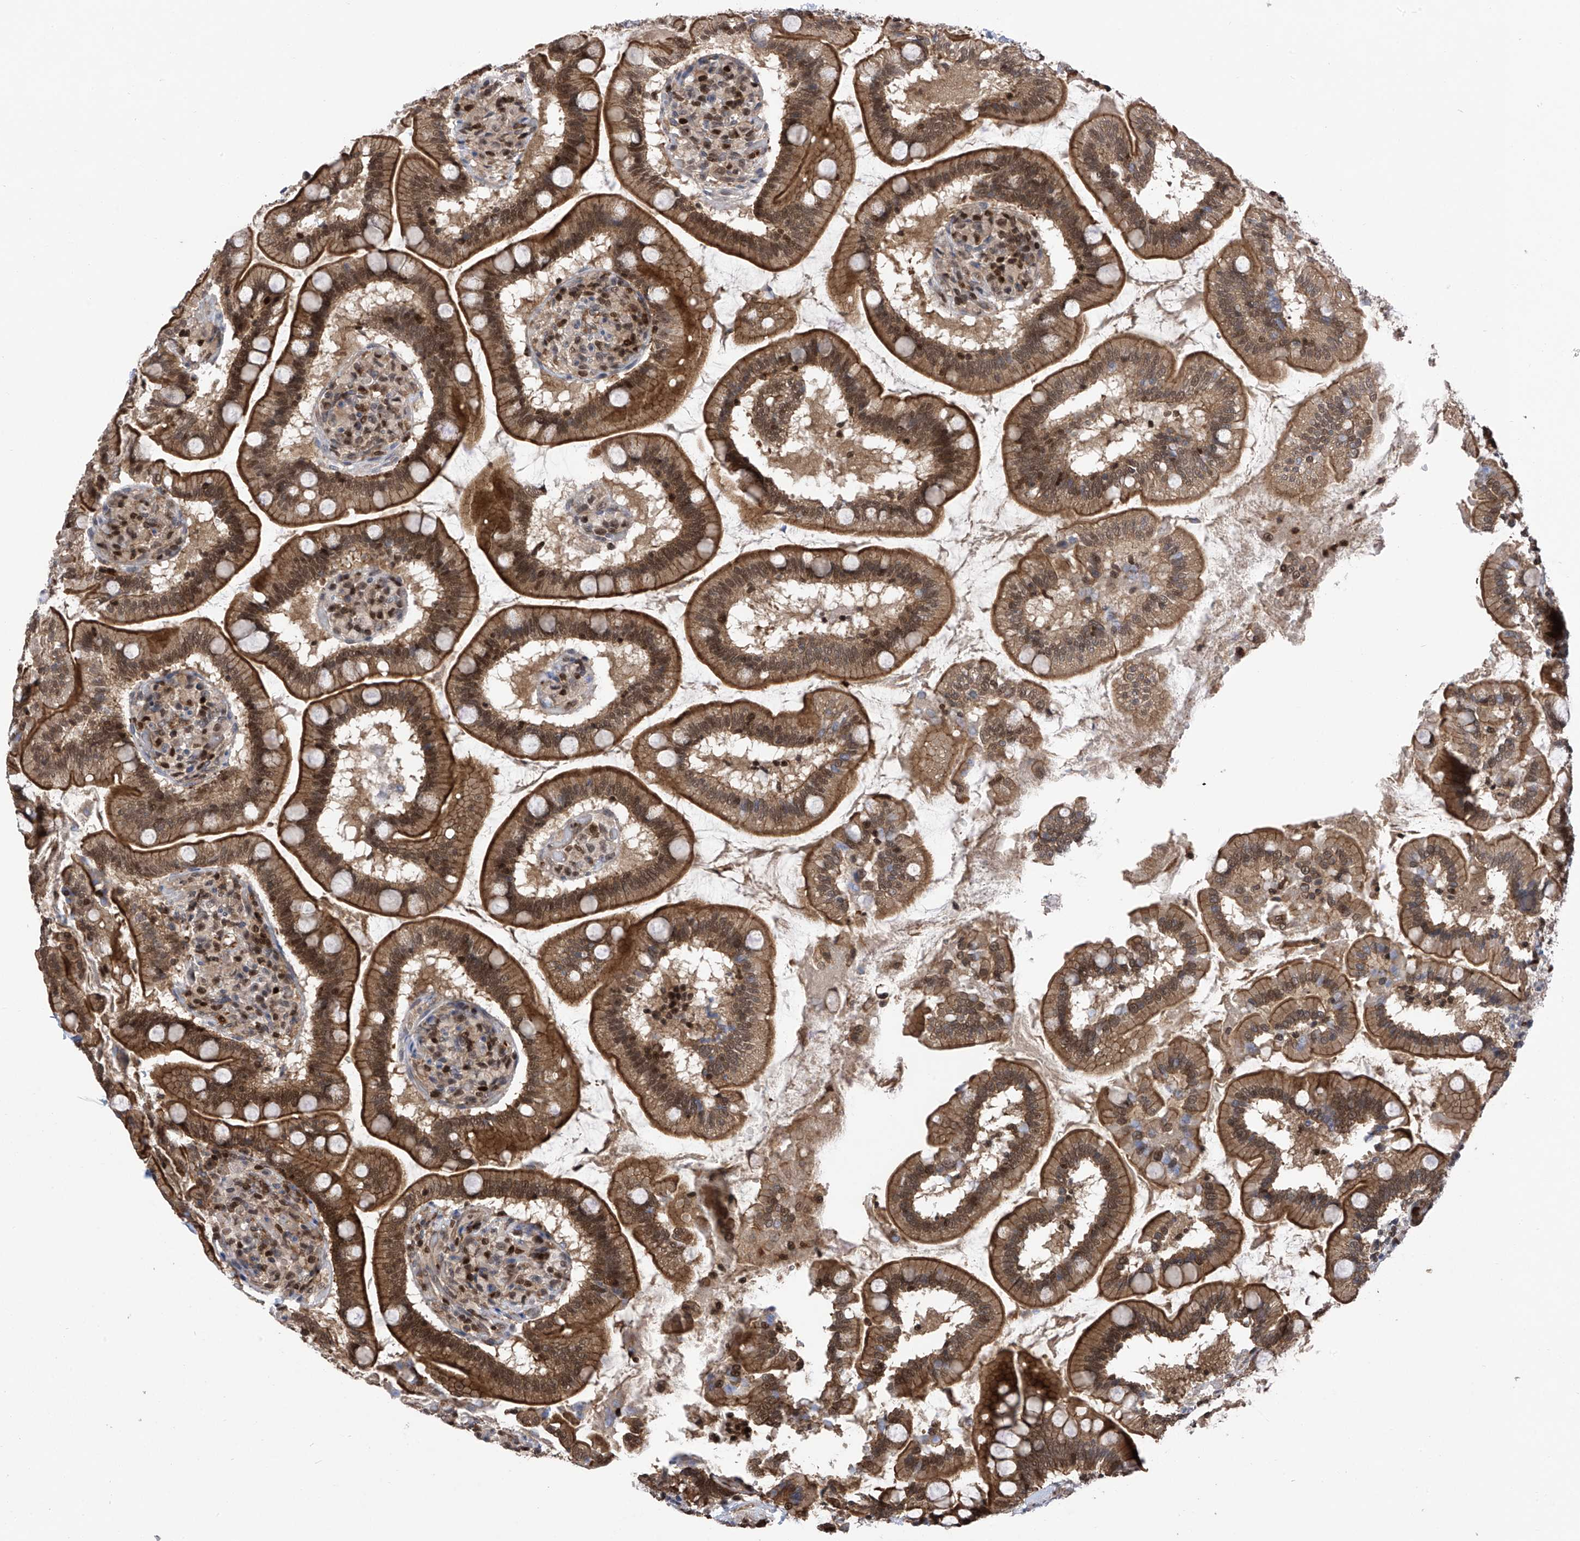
{"staining": {"intensity": "strong", "quantity": ">75%", "location": "cytoplasmic/membranous,nuclear"}, "tissue": "small intestine", "cell_type": "Glandular cells", "image_type": "normal", "snomed": [{"axis": "morphology", "description": "Normal tissue, NOS"}, {"axis": "topography", "description": "Small intestine"}], "caption": "Brown immunohistochemical staining in normal small intestine displays strong cytoplasmic/membranous,nuclear staining in approximately >75% of glandular cells. Nuclei are stained in blue.", "gene": "DNAJC9", "patient": {"sex": "female", "age": 64}}